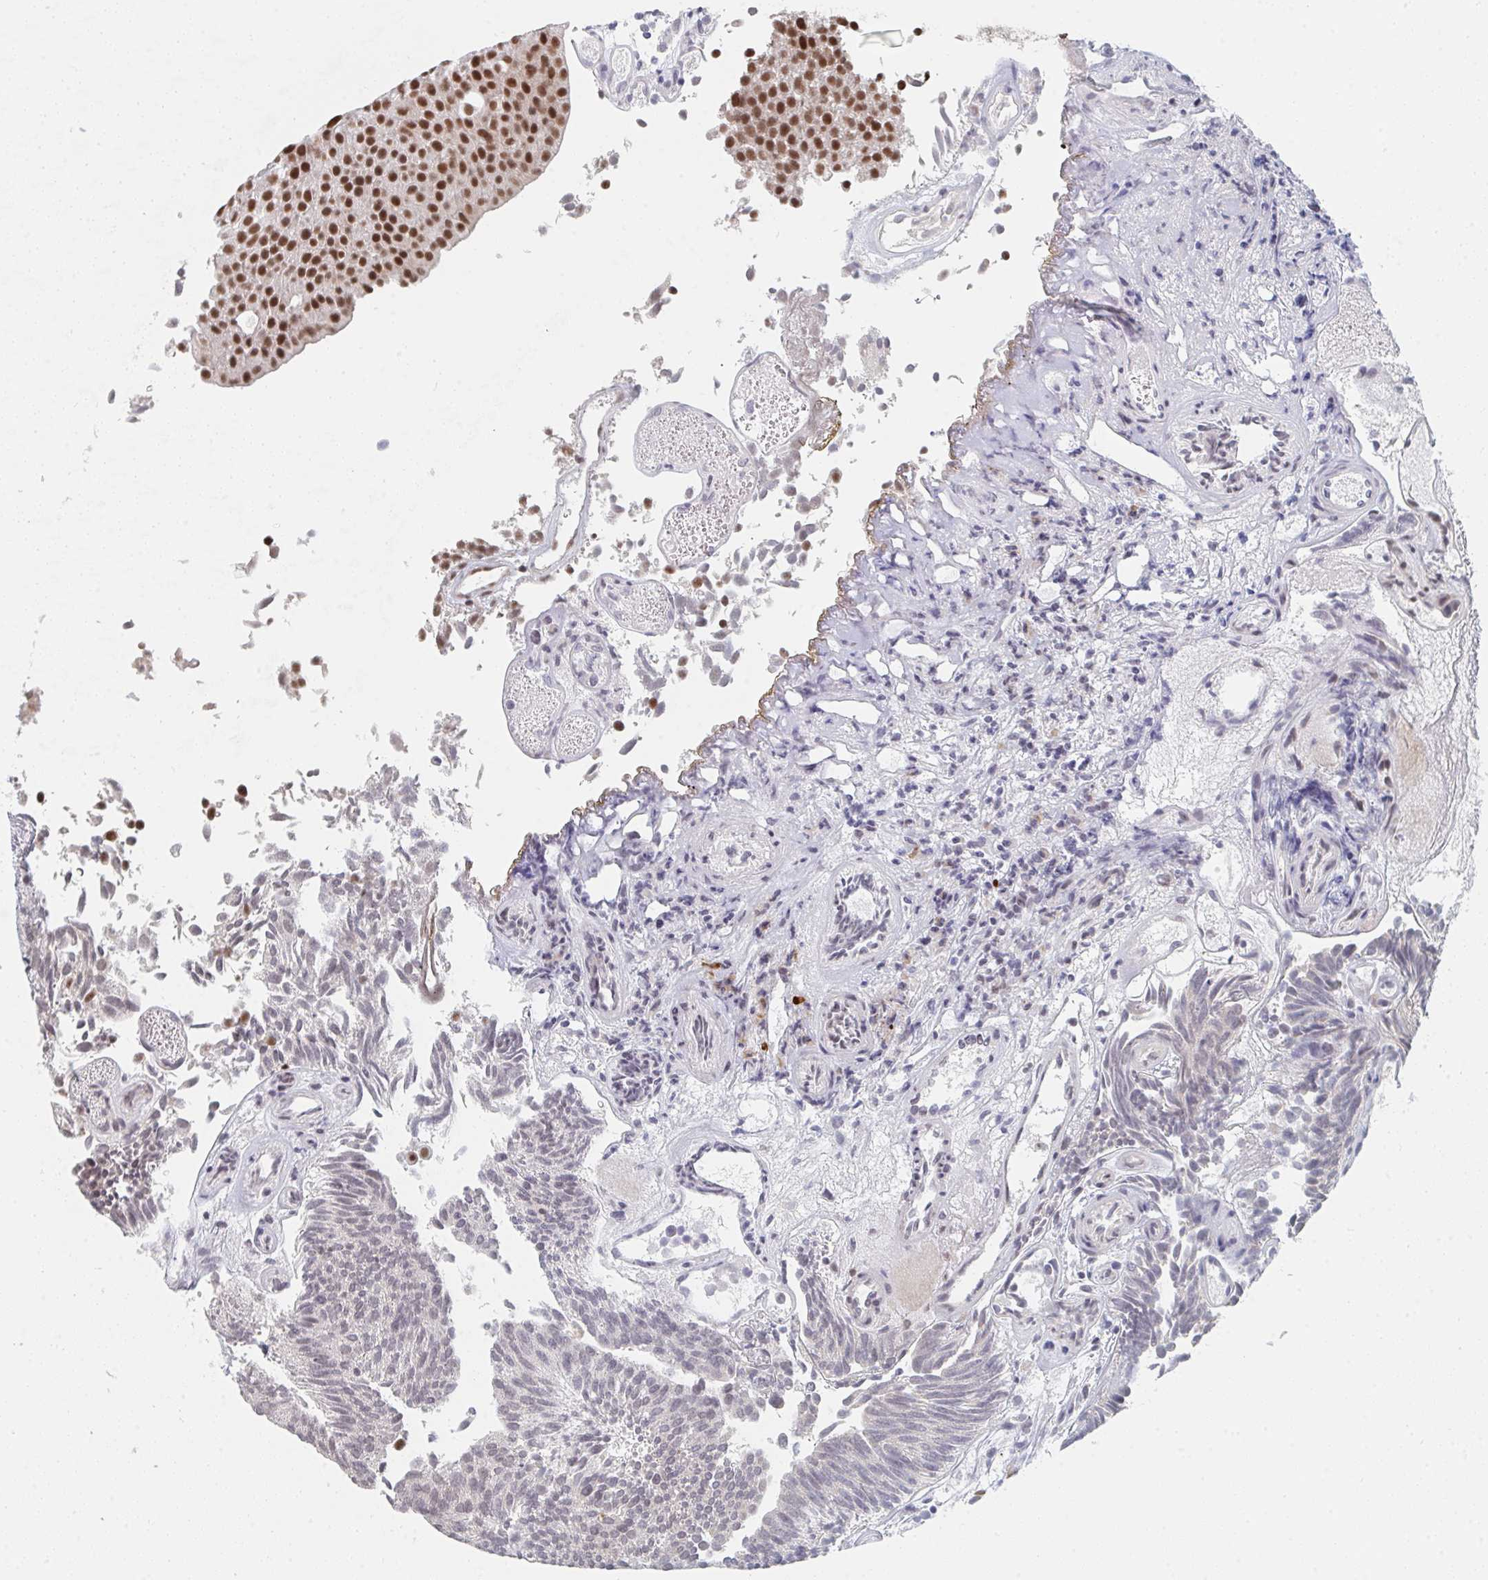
{"staining": {"intensity": "strong", "quantity": "<25%", "location": "nuclear"}, "tissue": "urothelial cancer", "cell_type": "Tumor cells", "image_type": "cancer", "snomed": [{"axis": "morphology", "description": "Urothelial carcinoma, Low grade"}, {"axis": "topography", "description": "Urinary bladder"}], "caption": "Immunohistochemical staining of human low-grade urothelial carcinoma exhibits medium levels of strong nuclear protein positivity in approximately <25% of tumor cells. The protein is stained brown, and the nuclei are stained in blue (DAB IHC with brightfield microscopy, high magnification).", "gene": "MBNL1", "patient": {"sex": "female", "age": 79}}